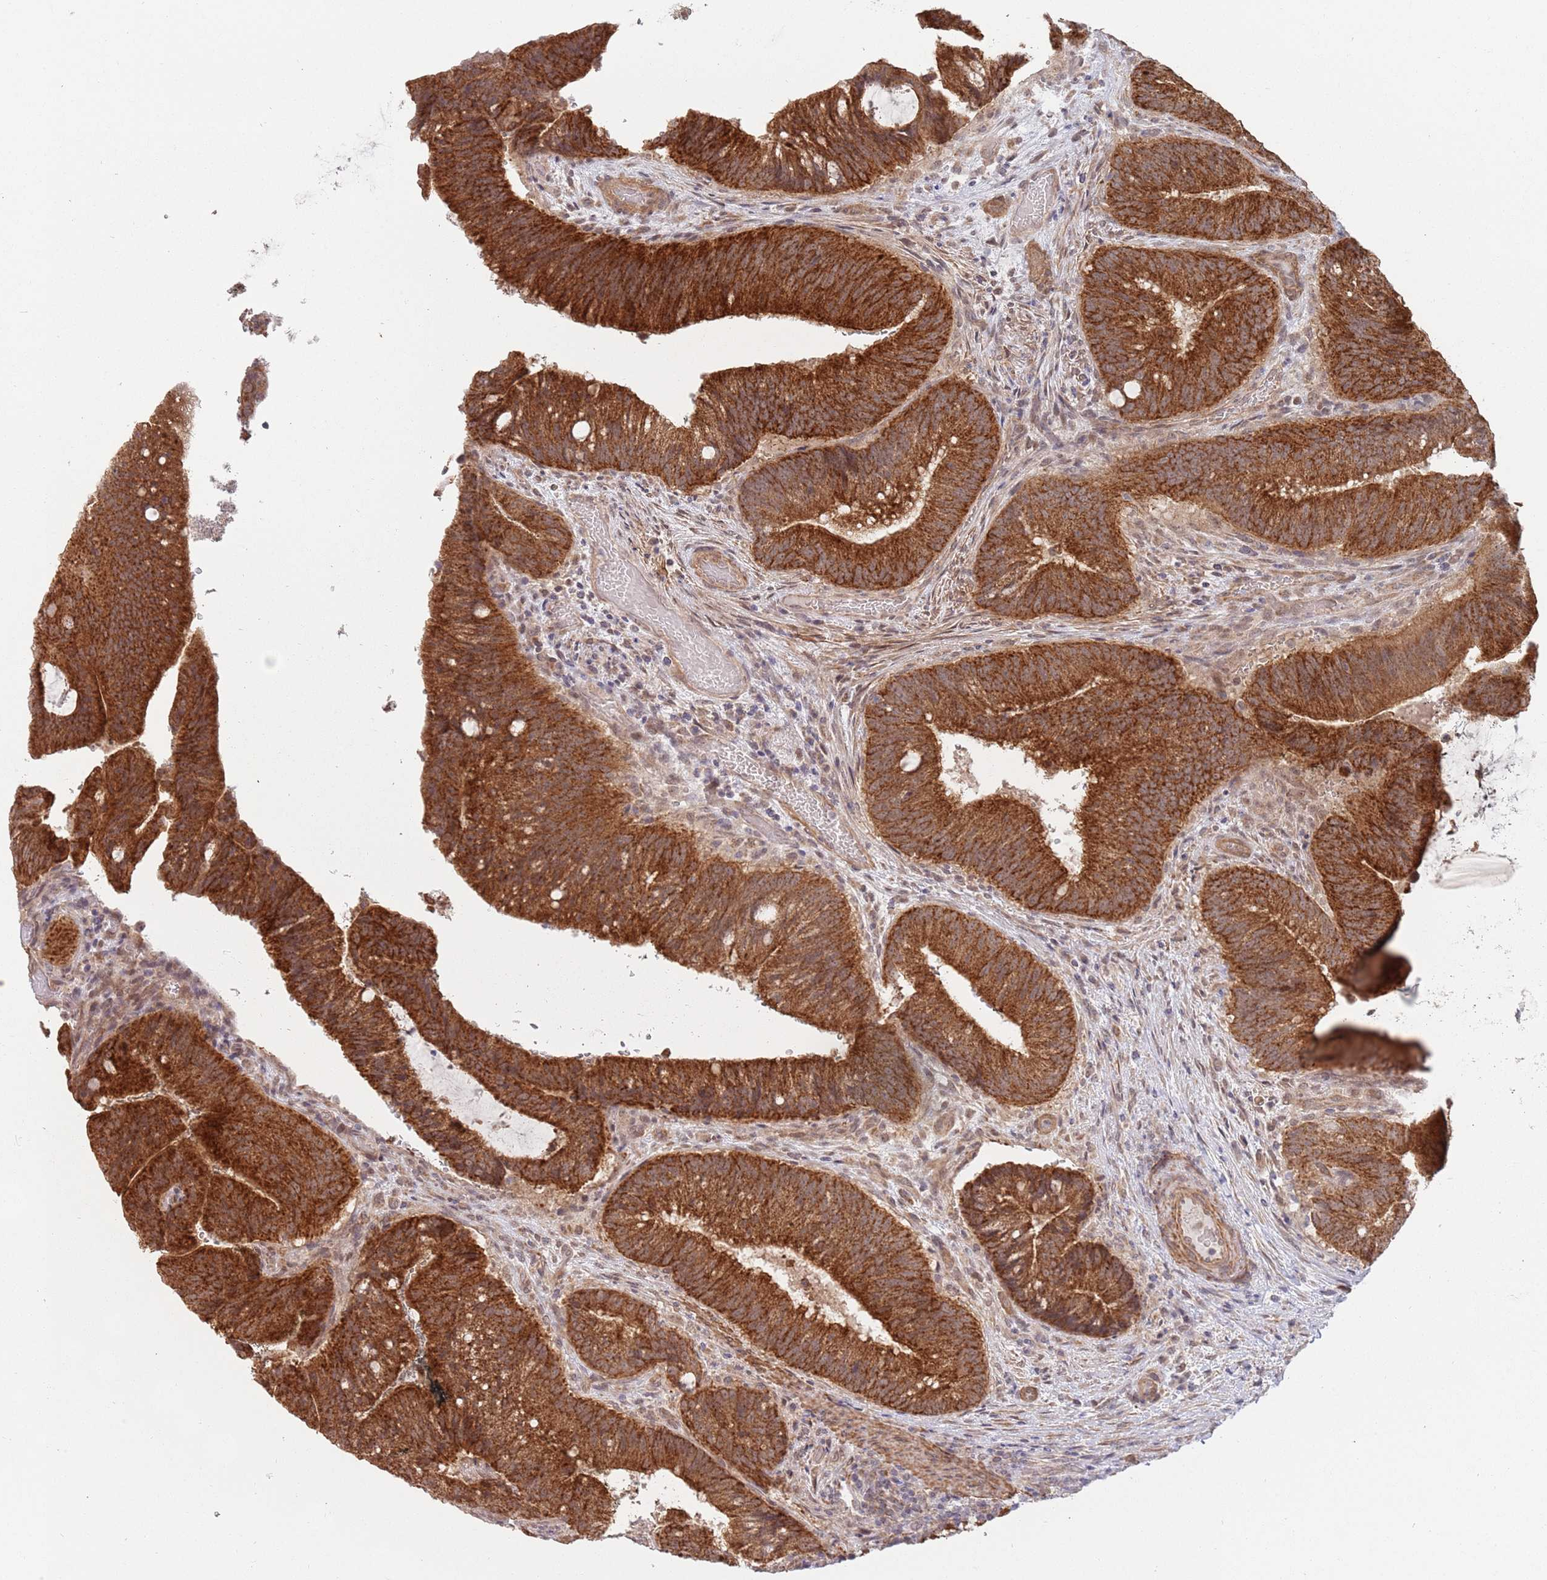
{"staining": {"intensity": "strong", "quantity": ">75%", "location": "cytoplasmic/membranous"}, "tissue": "colorectal cancer", "cell_type": "Tumor cells", "image_type": "cancer", "snomed": [{"axis": "morphology", "description": "Adenocarcinoma, NOS"}, {"axis": "topography", "description": "Colon"}], "caption": "Human colorectal cancer (adenocarcinoma) stained with a brown dye exhibits strong cytoplasmic/membranous positive positivity in about >75% of tumor cells.", "gene": "UQCC3", "patient": {"sex": "female", "age": 43}}